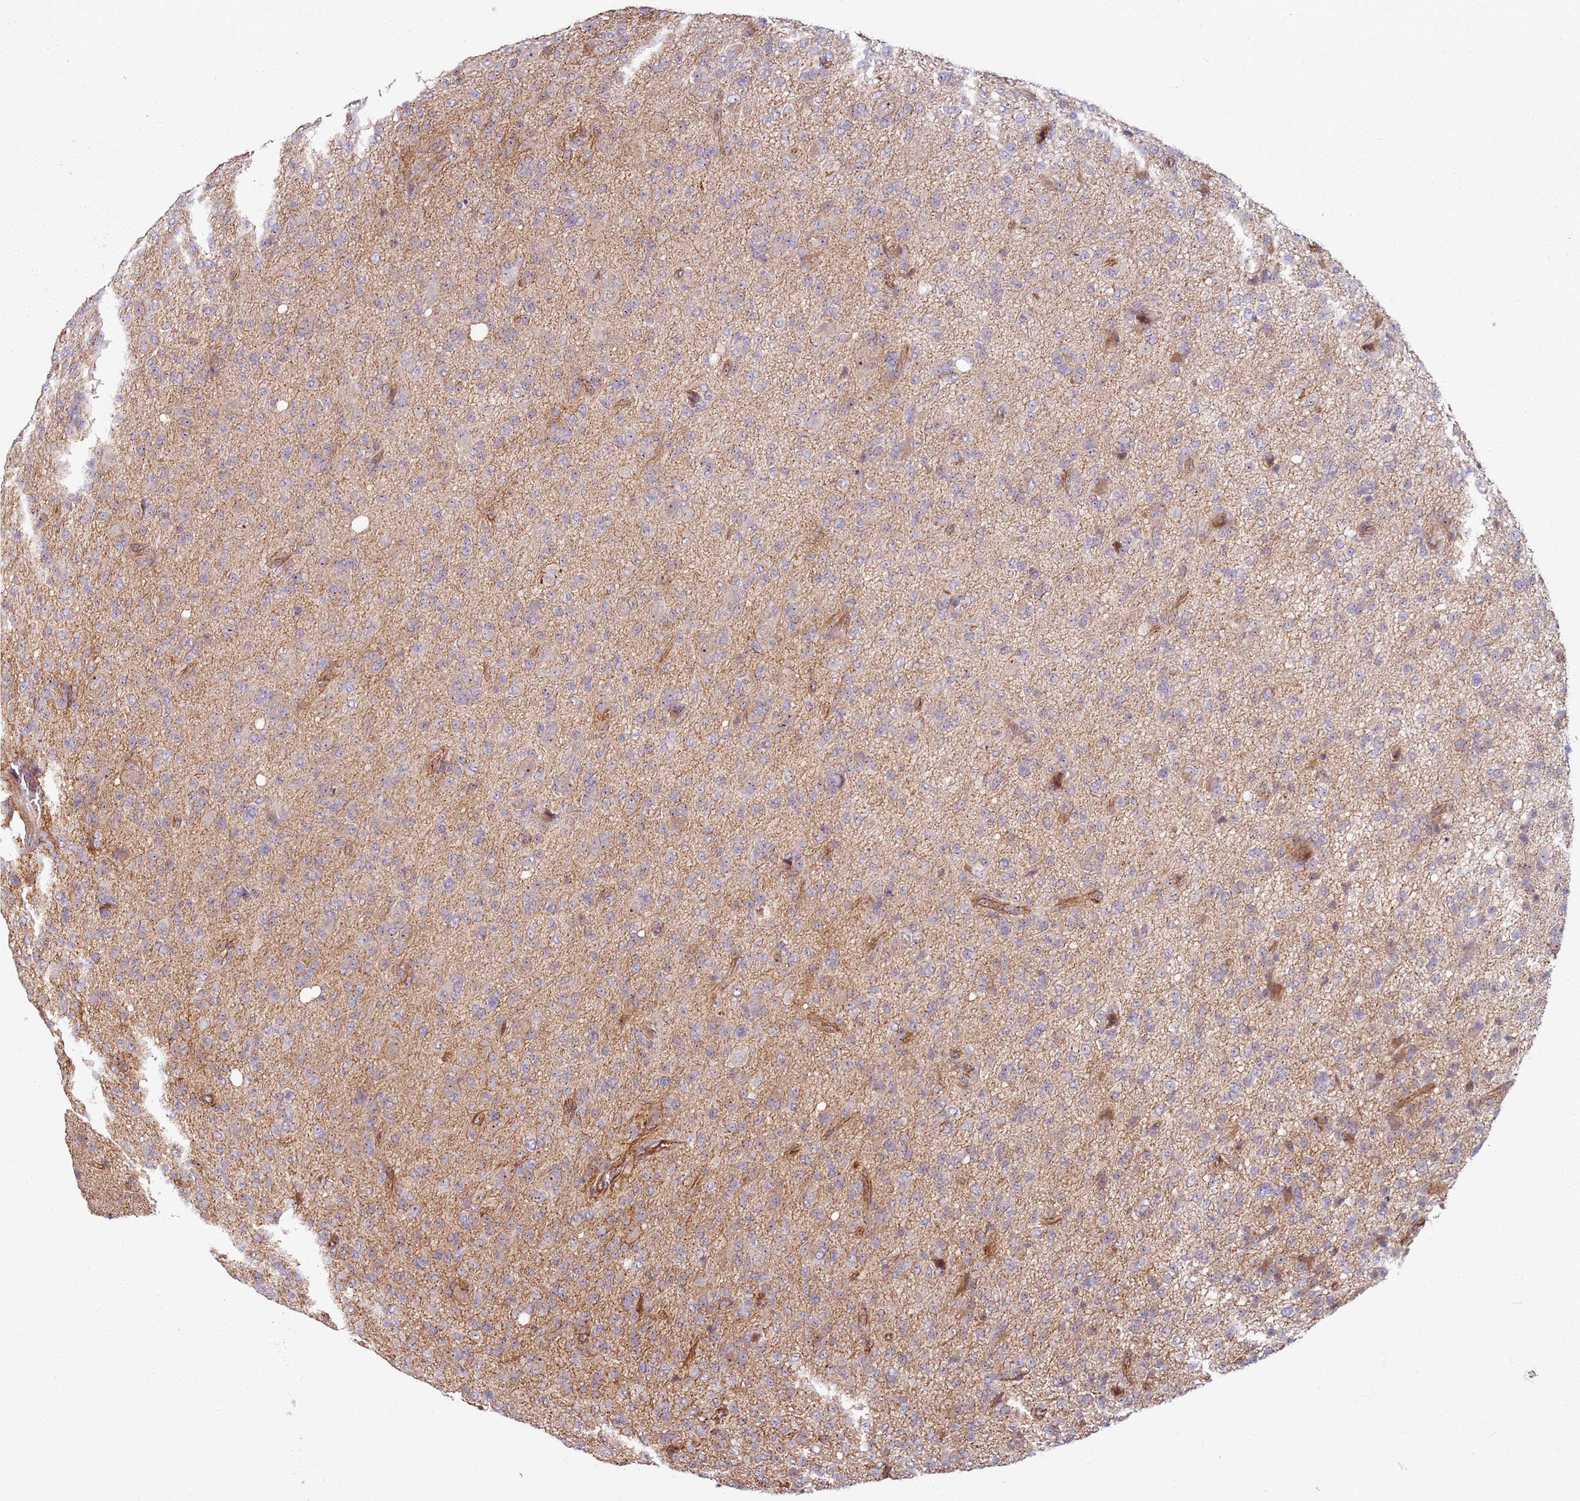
{"staining": {"intensity": "weak", "quantity": ">75%", "location": "cytoplasmic/membranous"}, "tissue": "glioma", "cell_type": "Tumor cells", "image_type": "cancer", "snomed": [{"axis": "morphology", "description": "Glioma, malignant, High grade"}, {"axis": "topography", "description": "Brain"}], "caption": "Tumor cells reveal weak cytoplasmic/membranous staining in about >75% of cells in glioma.", "gene": "C2CD4B", "patient": {"sex": "female", "age": 57}}